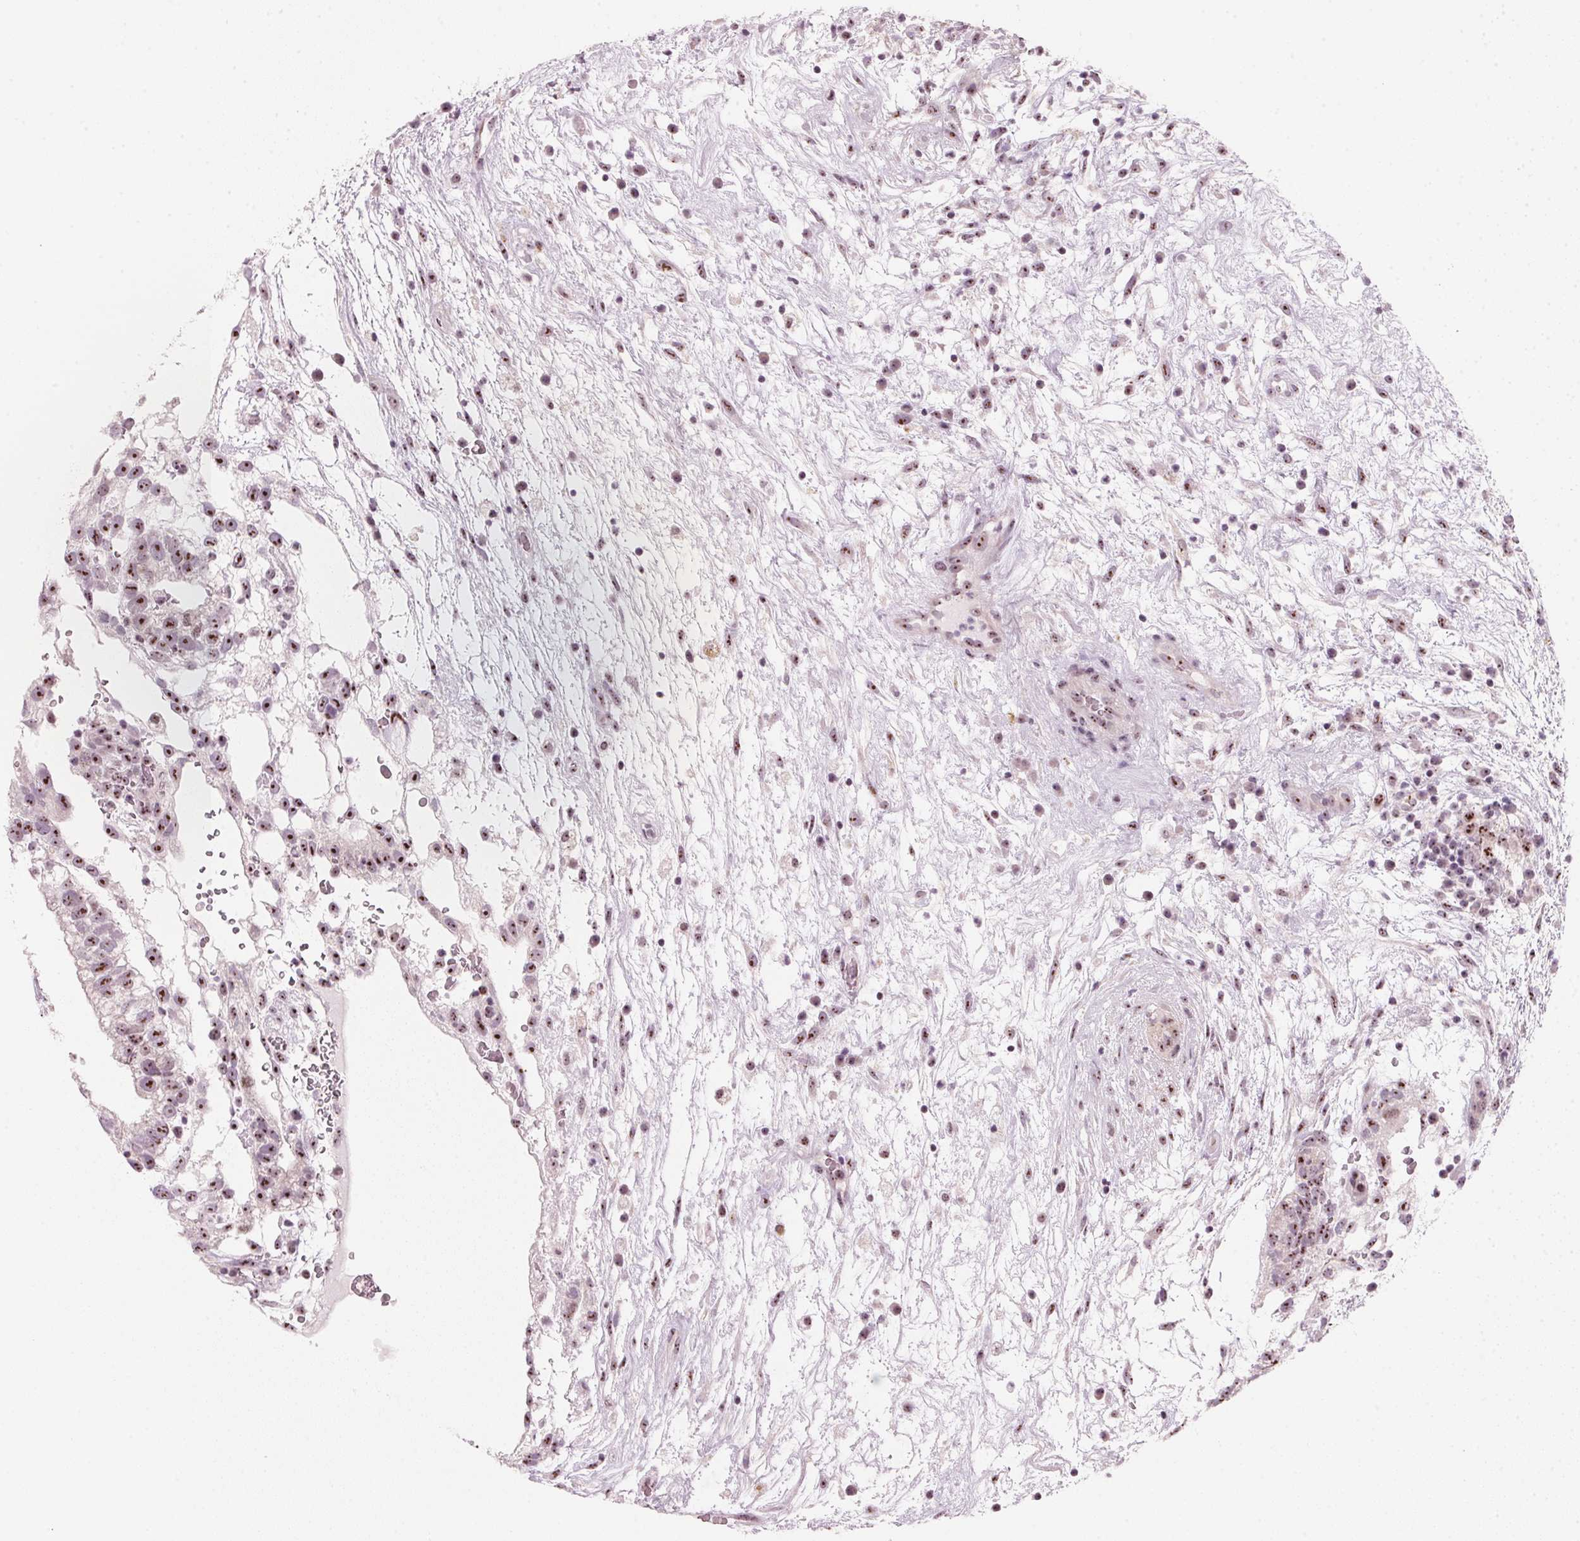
{"staining": {"intensity": "moderate", "quantity": ">75%", "location": "nuclear"}, "tissue": "testis cancer", "cell_type": "Tumor cells", "image_type": "cancer", "snomed": [{"axis": "morphology", "description": "Normal tissue, NOS"}, {"axis": "morphology", "description": "Carcinoma, Embryonal, NOS"}, {"axis": "topography", "description": "Testis"}], "caption": "Embryonal carcinoma (testis) stained with a protein marker displays moderate staining in tumor cells.", "gene": "DNTTIP2", "patient": {"sex": "male", "age": 32}}